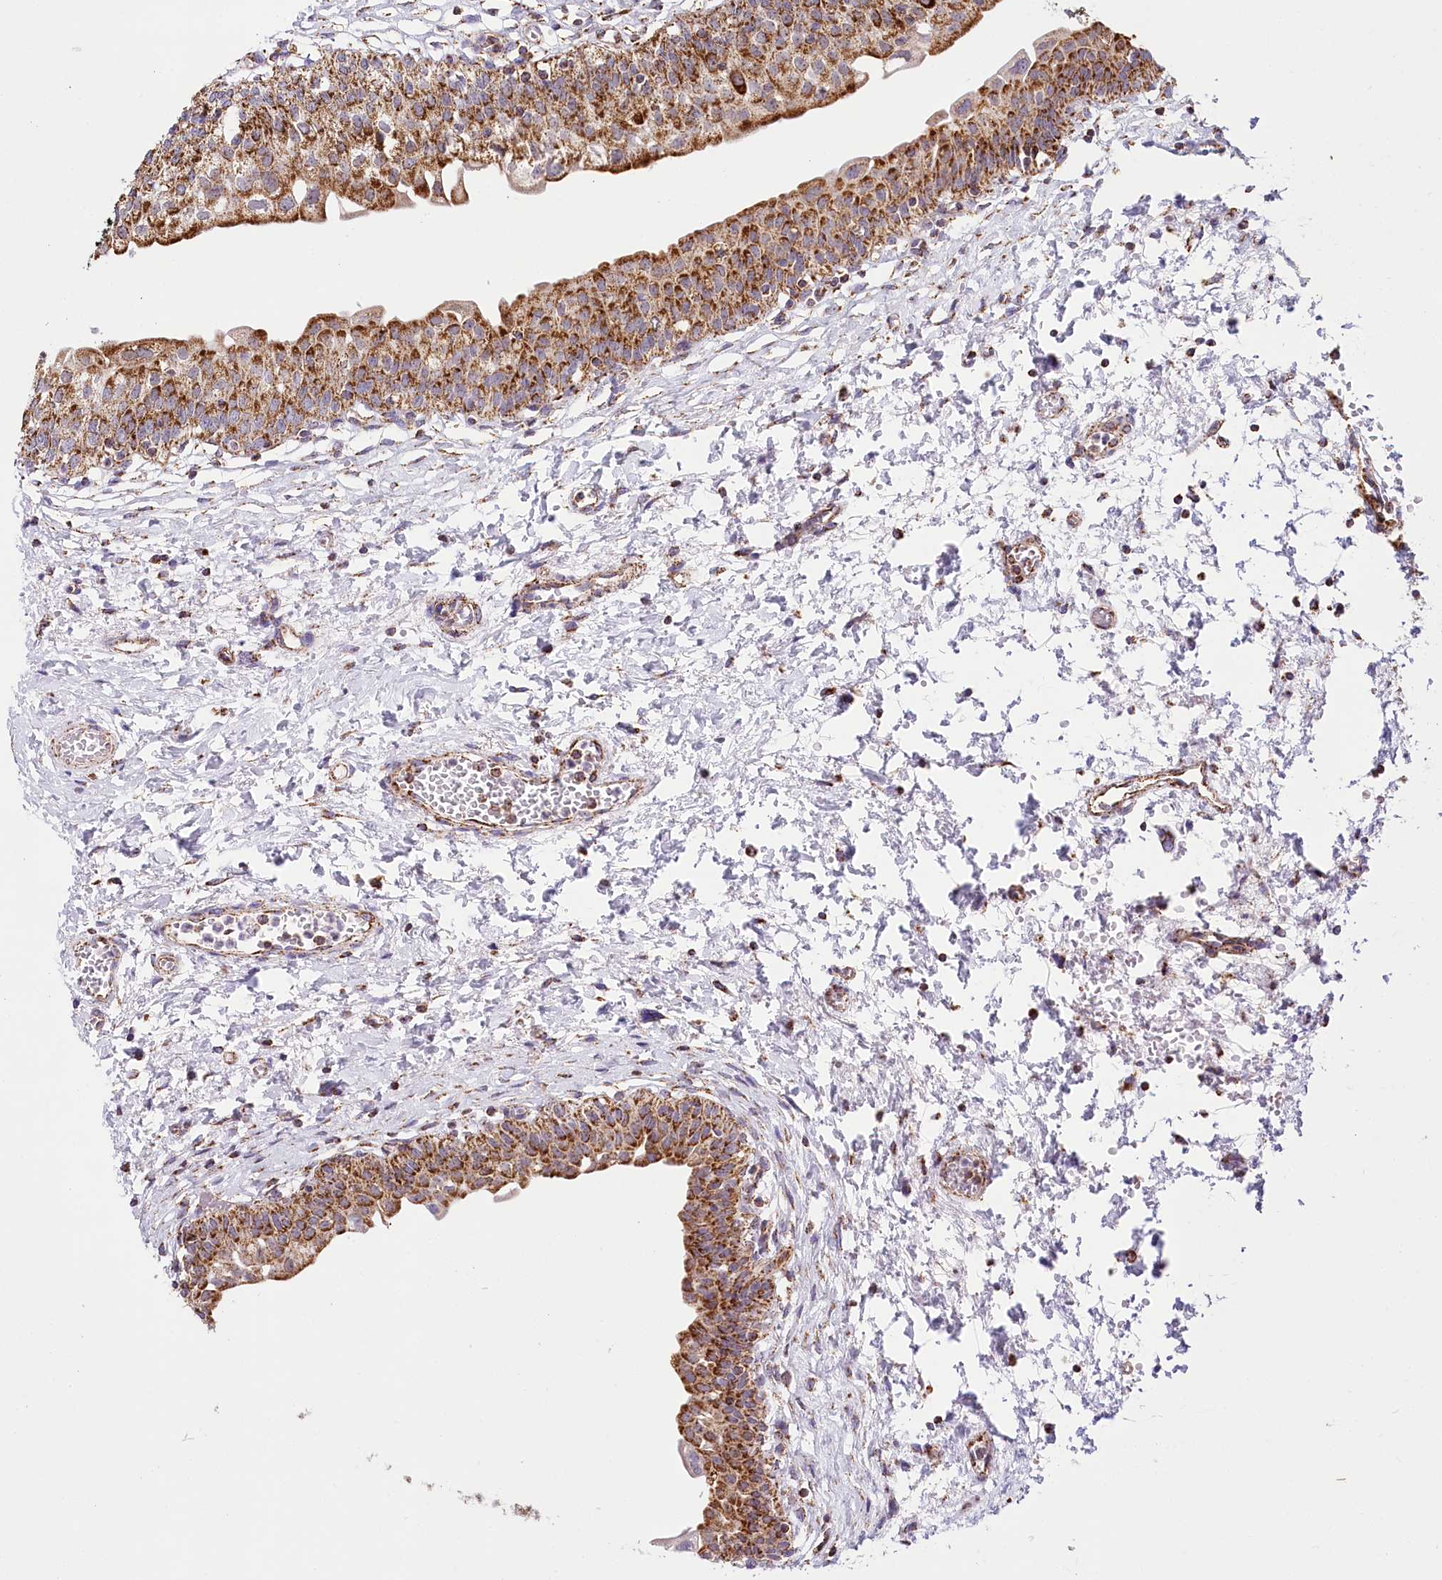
{"staining": {"intensity": "strong", "quantity": ">75%", "location": "cytoplasmic/membranous"}, "tissue": "urinary bladder", "cell_type": "Urothelial cells", "image_type": "normal", "snomed": [{"axis": "morphology", "description": "Normal tissue, NOS"}, {"axis": "topography", "description": "Urinary bladder"}], "caption": "IHC staining of unremarkable urinary bladder, which exhibits high levels of strong cytoplasmic/membranous staining in approximately >75% of urothelial cells indicating strong cytoplasmic/membranous protein positivity. The staining was performed using DAB (brown) for protein detection and nuclei were counterstained in hematoxylin (blue).", "gene": "LSS", "patient": {"sex": "male", "age": 55}}